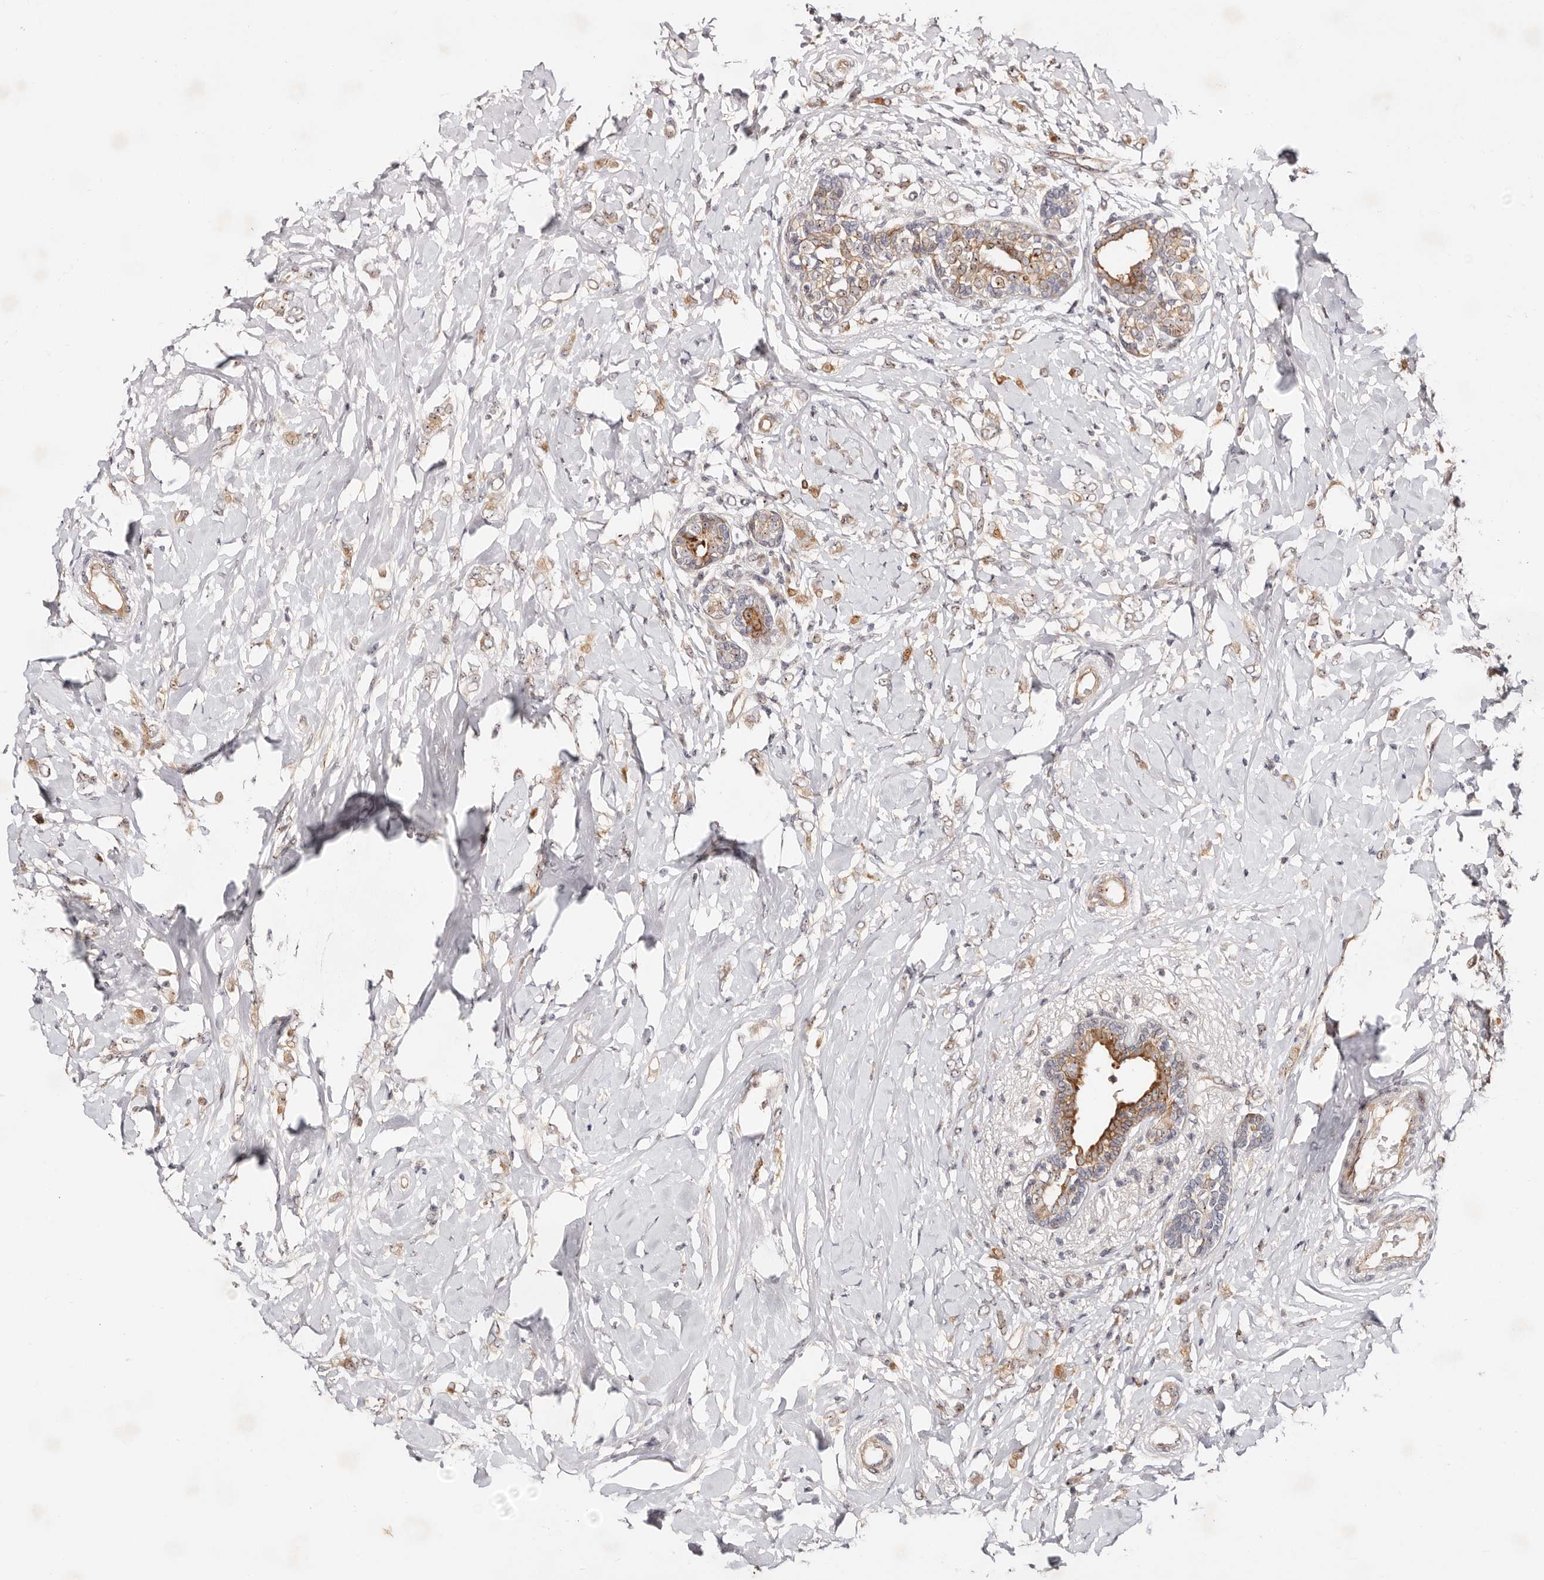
{"staining": {"intensity": "moderate", "quantity": "25%-75%", "location": "cytoplasmic/membranous"}, "tissue": "breast cancer", "cell_type": "Tumor cells", "image_type": "cancer", "snomed": [{"axis": "morphology", "description": "Normal tissue, NOS"}, {"axis": "morphology", "description": "Lobular carcinoma"}, {"axis": "topography", "description": "Breast"}], "caption": "Immunohistochemical staining of human breast lobular carcinoma demonstrates medium levels of moderate cytoplasmic/membranous expression in about 25%-75% of tumor cells.", "gene": "ODF2L", "patient": {"sex": "female", "age": 47}}